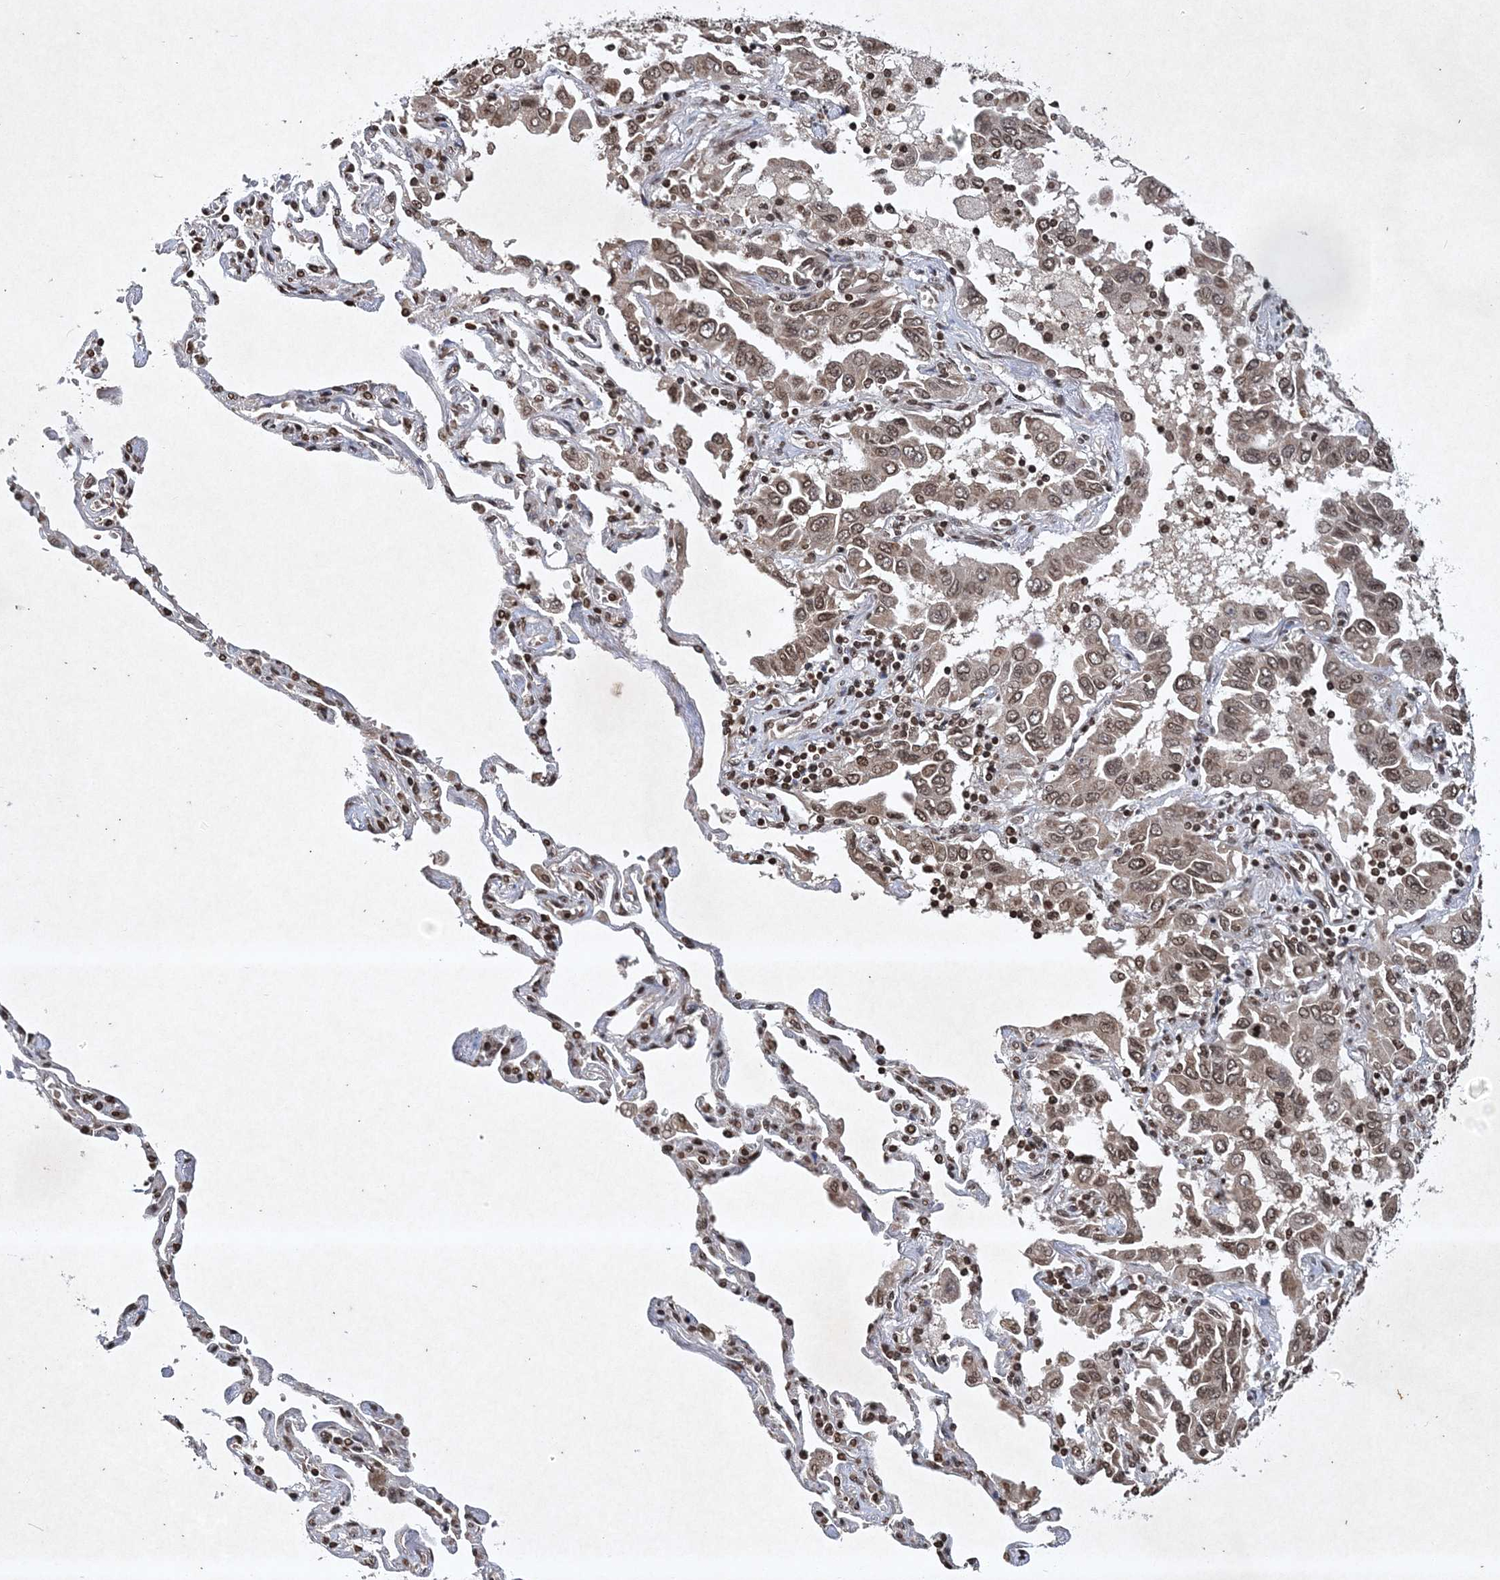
{"staining": {"intensity": "weak", "quantity": ">75%", "location": "cytoplasmic/membranous,nuclear"}, "tissue": "lung cancer", "cell_type": "Tumor cells", "image_type": "cancer", "snomed": [{"axis": "morphology", "description": "Adenocarcinoma, NOS"}, {"axis": "topography", "description": "Lung"}], "caption": "Lung cancer (adenocarcinoma) was stained to show a protein in brown. There is low levels of weak cytoplasmic/membranous and nuclear expression in approximately >75% of tumor cells.", "gene": "NEDD9", "patient": {"sex": "male", "age": 64}}